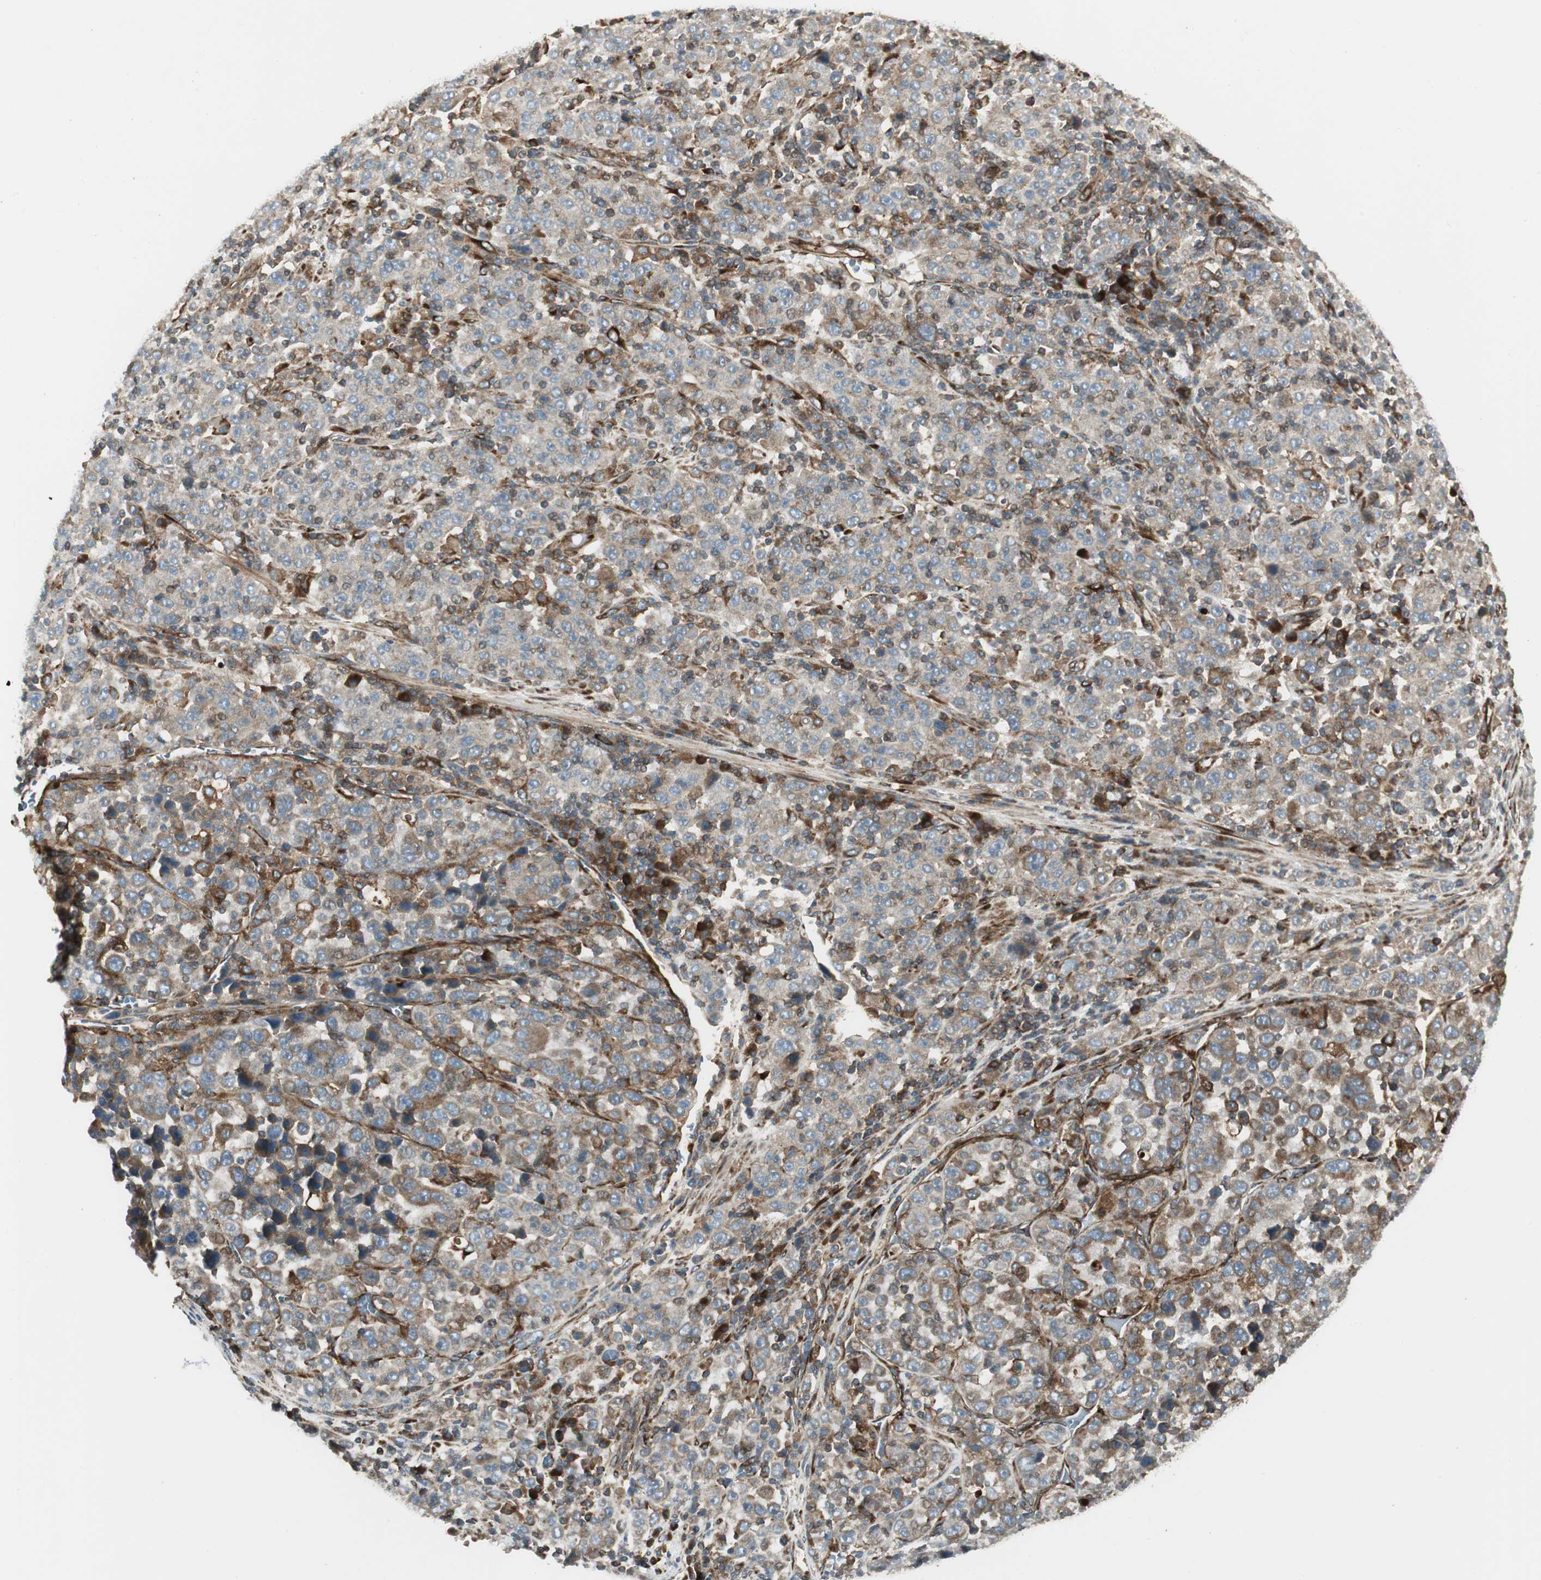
{"staining": {"intensity": "weak", "quantity": ">75%", "location": "cytoplasmic/membranous"}, "tissue": "stomach cancer", "cell_type": "Tumor cells", "image_type": "cancer", "snomed": [{"axis": "morphology", "description": "Normal tissue, NOS"}, {"axis": "morphology", "description": "Adenocarcinoma, NOS"}, {"axis": "topography", "description": "Stomach, upper"}, {"axis": "topography", "description": "Stomach"}], "caption": "There is low levels of weak cytoplasmic/membranous positivity in tumor cells of stomach cancer, as demonstrated by immunohistochemical staining (brown color).", "gene": "PRKG1", "patient": {"sex": "male", "age": 59}}